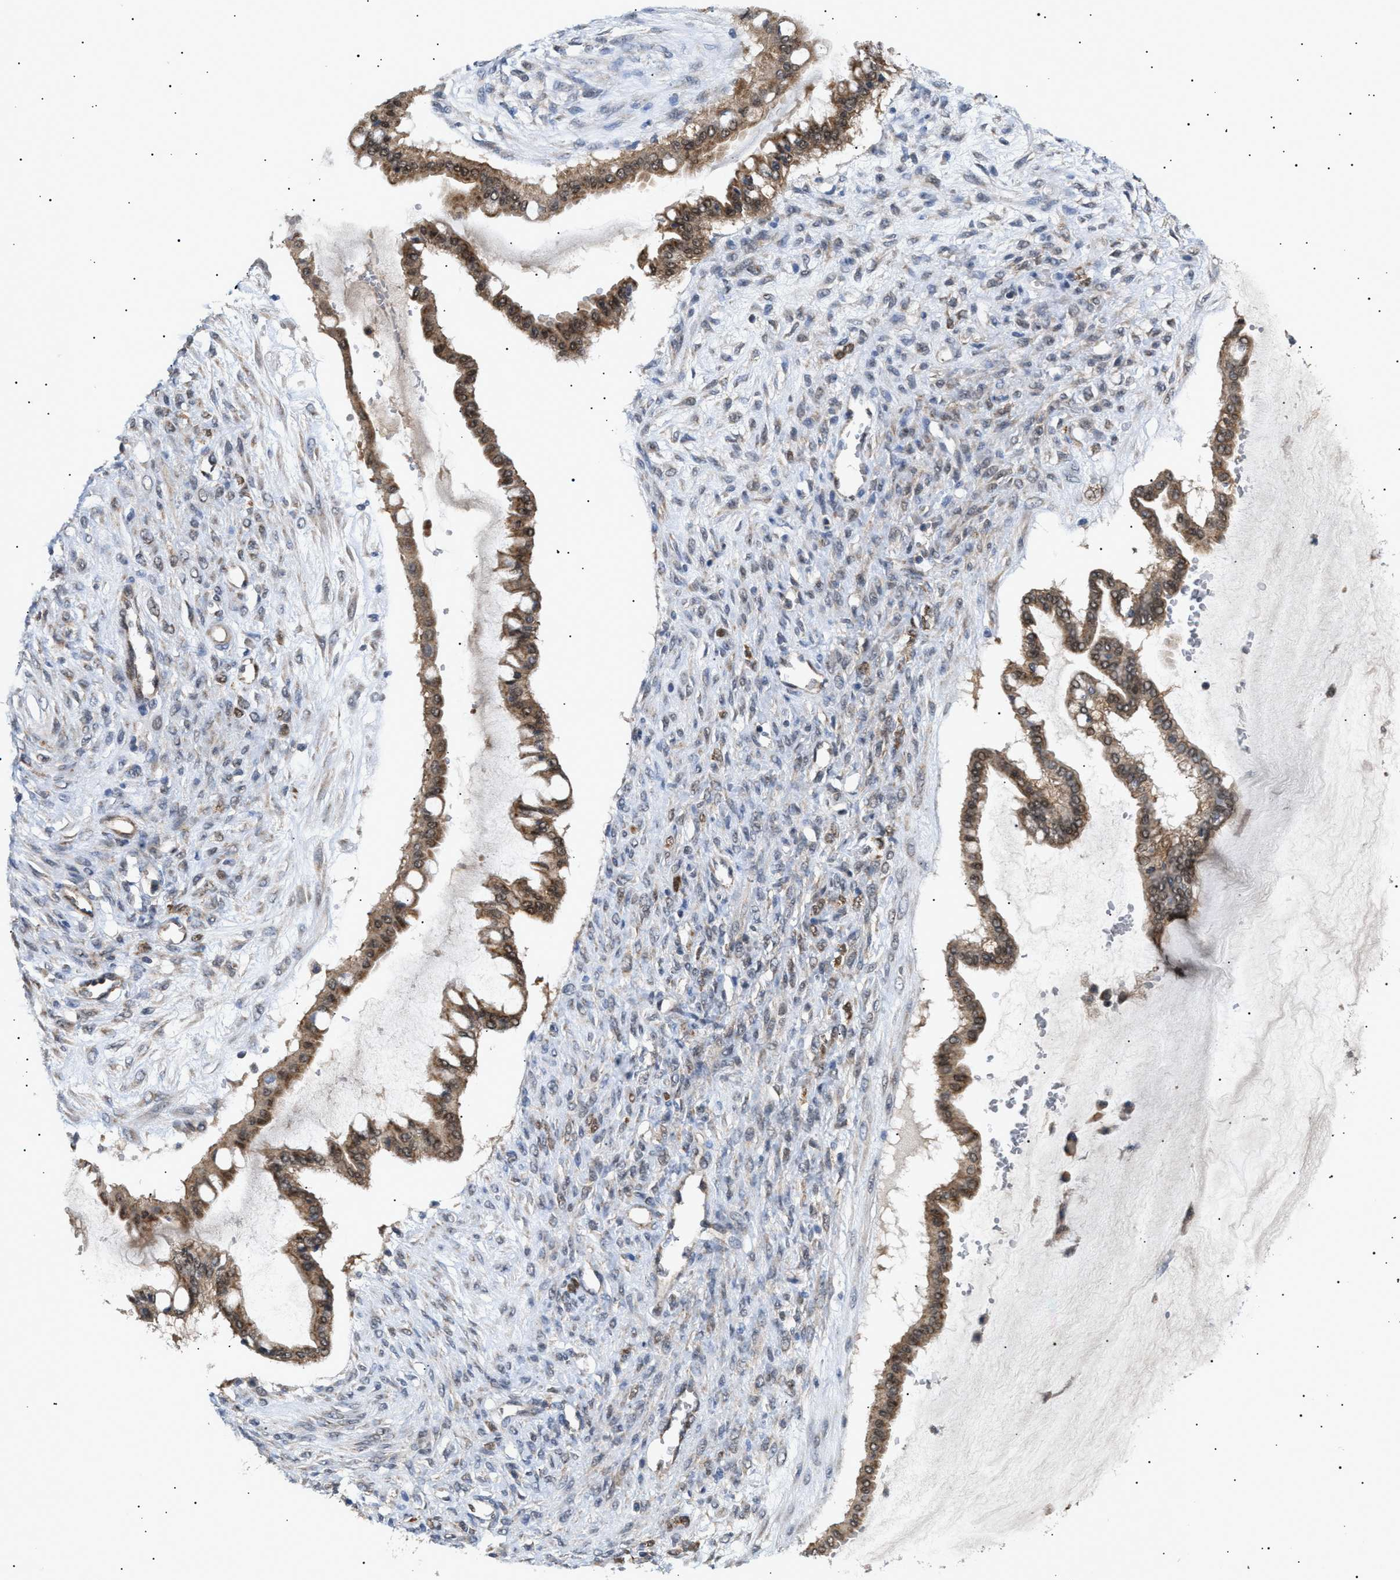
{"staining": {"intensity": "moderate", "quantity": ">75%", "location": "cytoplasmic/membranous"}, "tissue": "ovarian cancer", "cell_type": "Tumor cells", "image_type": "cancer", "snomed": [{"axis": "morphology", "description": "Cystadenocarcinoma, mucinous, NOS"}, {"axis": "topography", "description": "Ovary"}], "caption": "A brown stain highlights moderate cytoplasmic/membranous positivity of a protein in ovarian mucinous cystadenocarcinoma tumor cells. (DAB (3,3'-diaminobenzidine) = brown stain, brightfield microscopy at high magnification).", "gene": "SIRT5", "patient": {"sex": "female", "age": 73}}